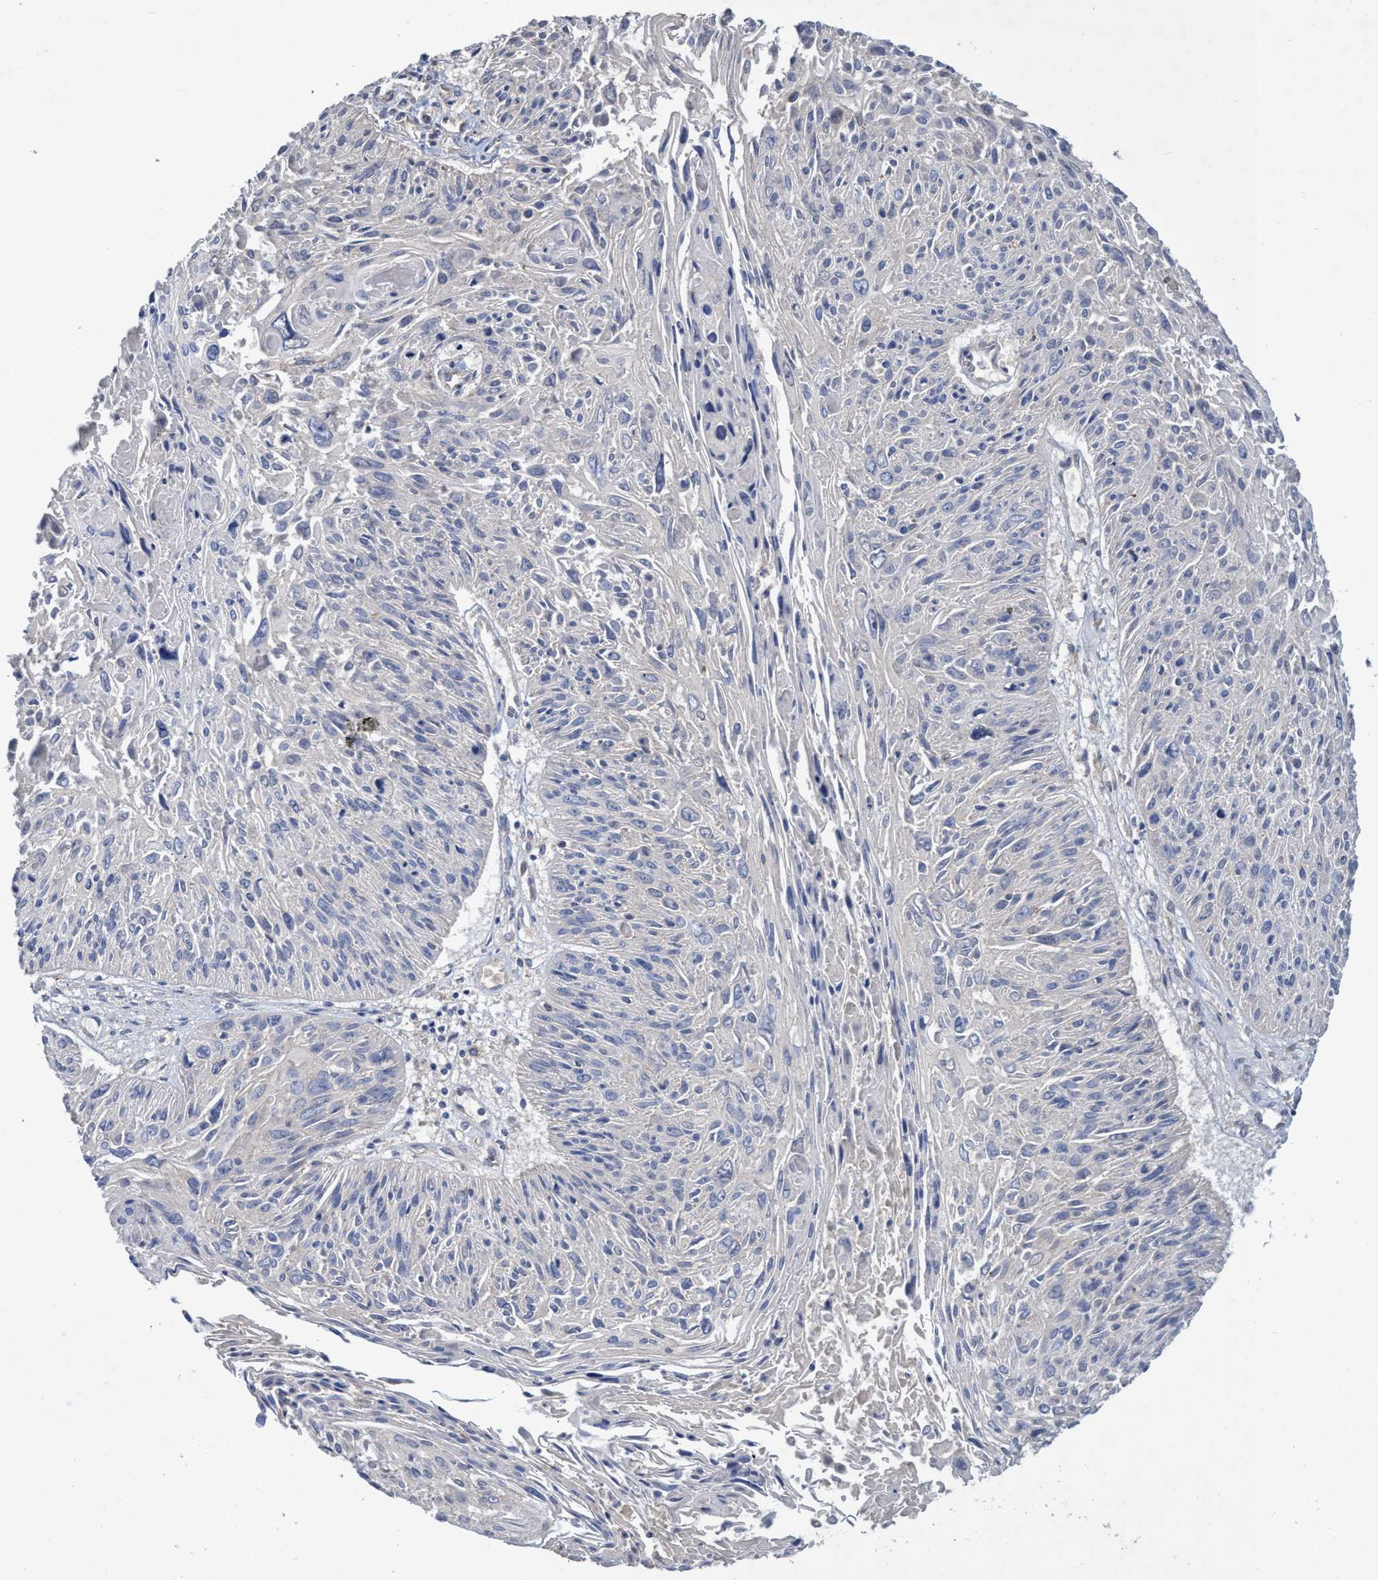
{"staining": {"intensity": "negative", "quantity": "none", "location": "none"}, "tissue": "cervical cancer", "cell_type": "Tumor cells", "image_type": "cancer", "snomed": [{"axis": "morphology", "description": "Squamous cell carcinoma, NOS"}, {"axis": "topography", "description": "Cervix"}], "caption": "Immunohistochemistry photomicrograph of cervical squamous cell carcinoma stained for a protein (brown), which reveals no expression in tumor cells.", "gene": "CALCOCO2", "patient": {"sex": "female", "age": 51}}